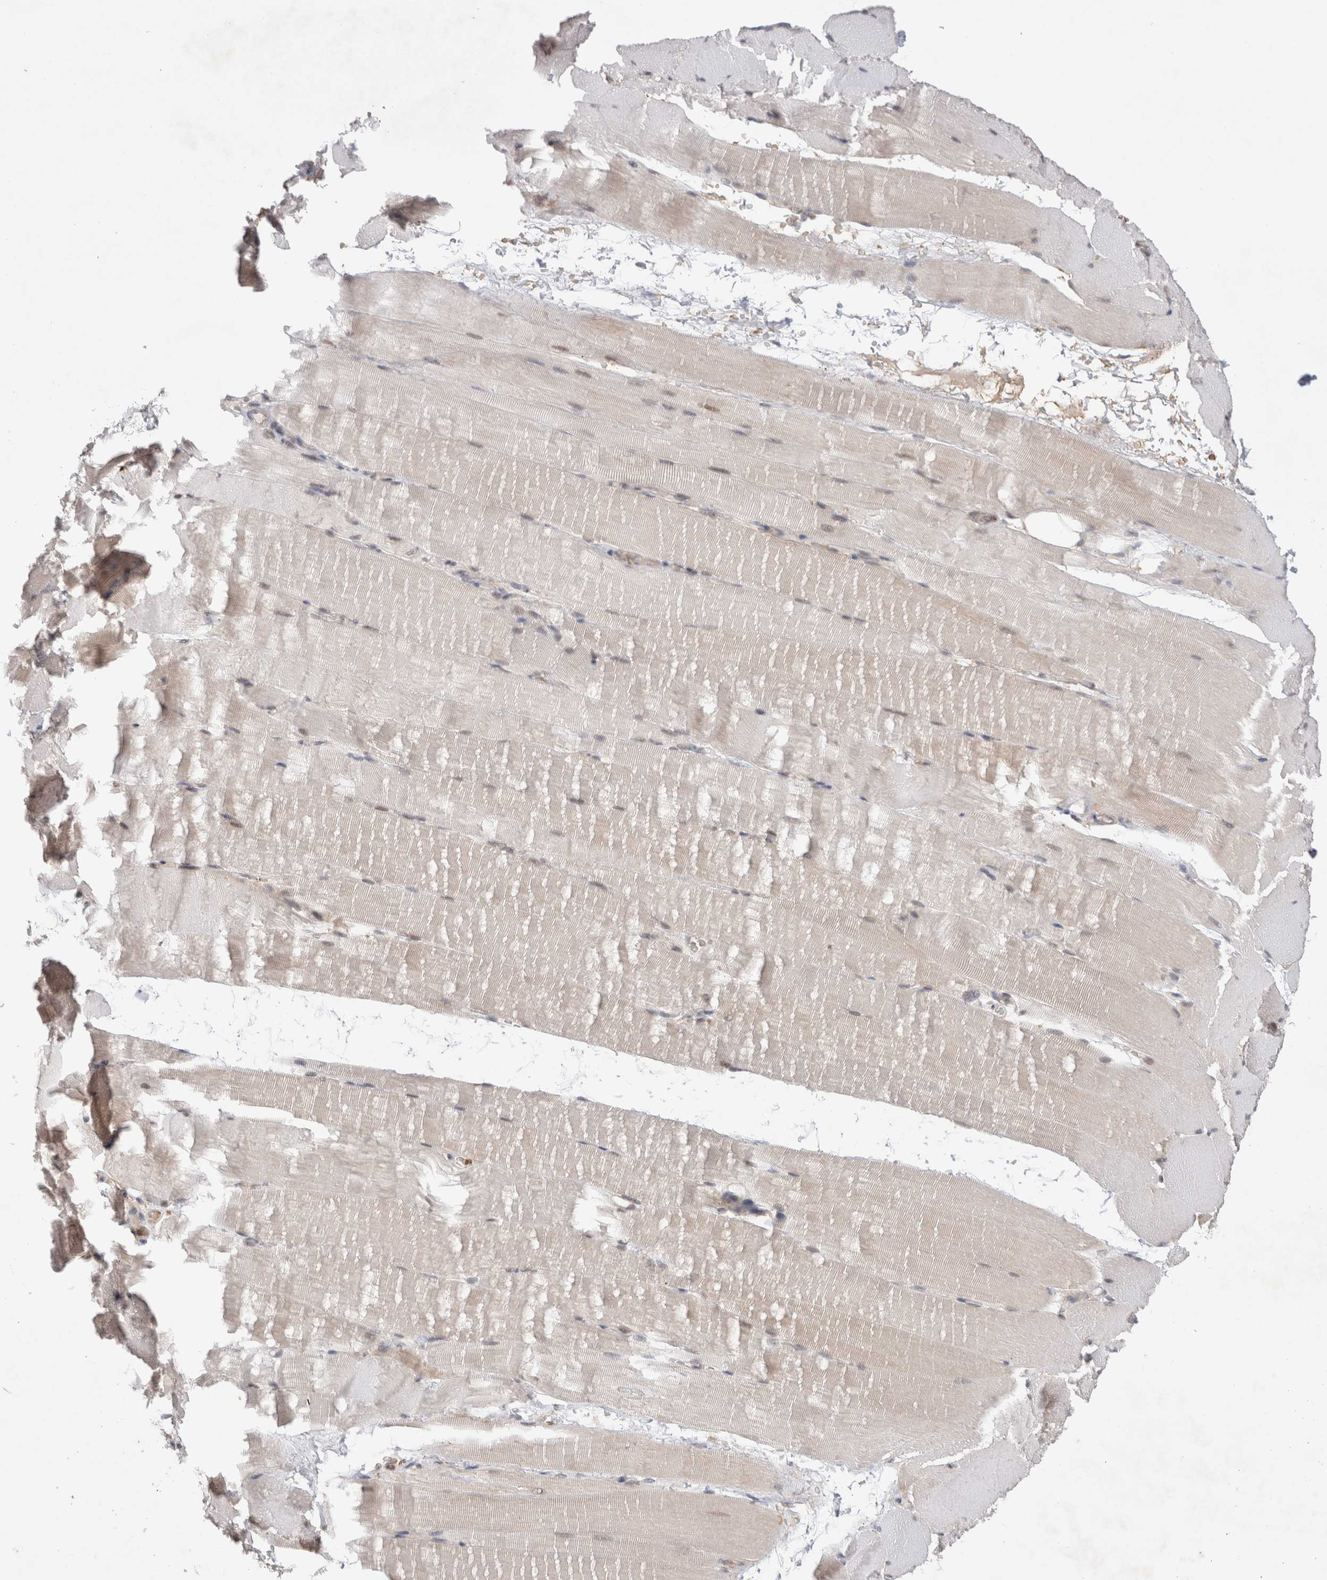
{"staining": {"intensity": "weak", "quantity": "<25%", "location": "nuclear"}, "tissue": "skeletal muscle", "cell_type": "Myocytes", "image_type": "normal", "snomed": [{"axis": "morphology", "description": "Normal tissue, NOS"}, {"axis": "topography", "description": "Skeletal muscle"}, {"axis": "topography", "description": "Parathyroid gland"}], "caption": "Normal skeletal muscle was stained to show a protein in brown. There is no significant positivity in myocytes. Nuclei are stained in blue.", "gene": "EIF3E", "patient": {"sex": "female", "age": 37}}